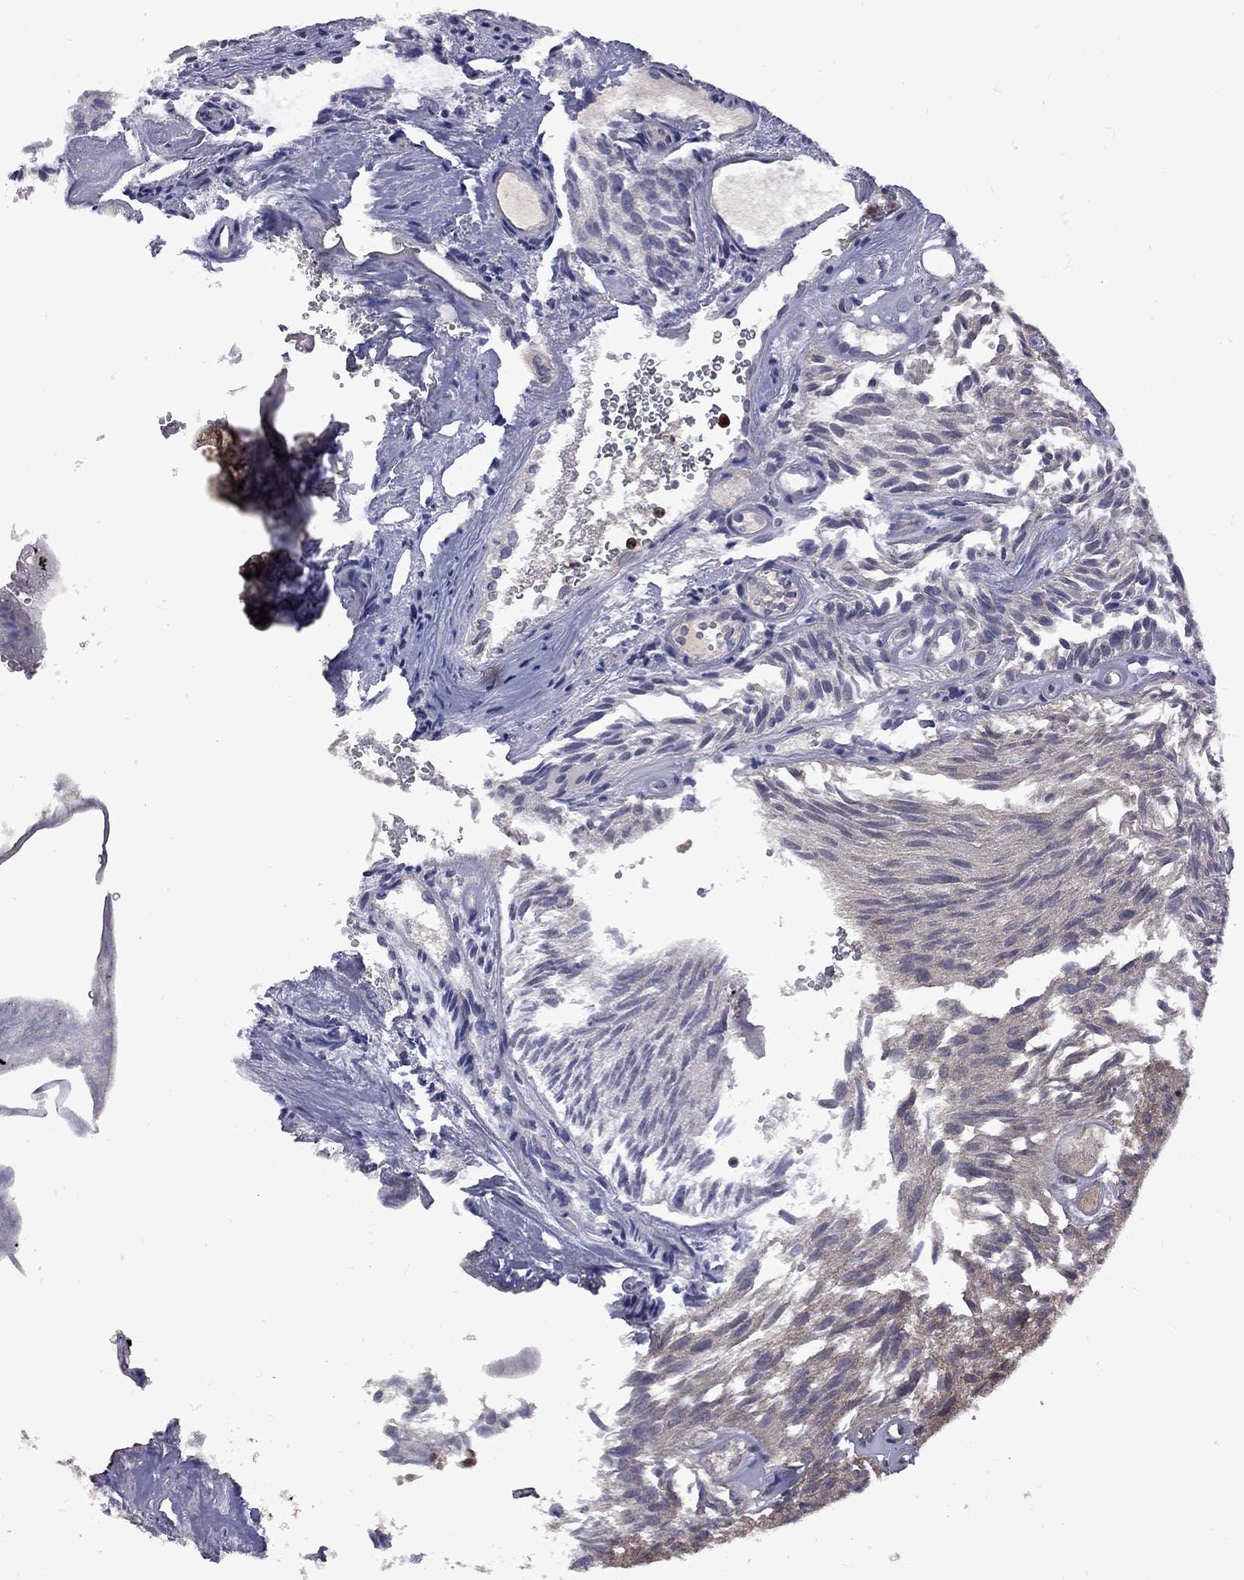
{"staining": {"intensity": "negative", "quantity": "none", "location": "none"}, "tissue": "urothelial cancer", "cell_type": "Tumor cells", "image_type": "cancer", "snomed": [{"axis": "morphology", "description": "Urothelial carcinoma, Low grade"}, {"axis": "topography", "description": "Urinary bladder"}], "caption": "Immunohistochemistry of urothelial cancer exhibits no expression in tumor cells.", "gene": "IPP", "patient": {"sex": "female", "age": 87}}